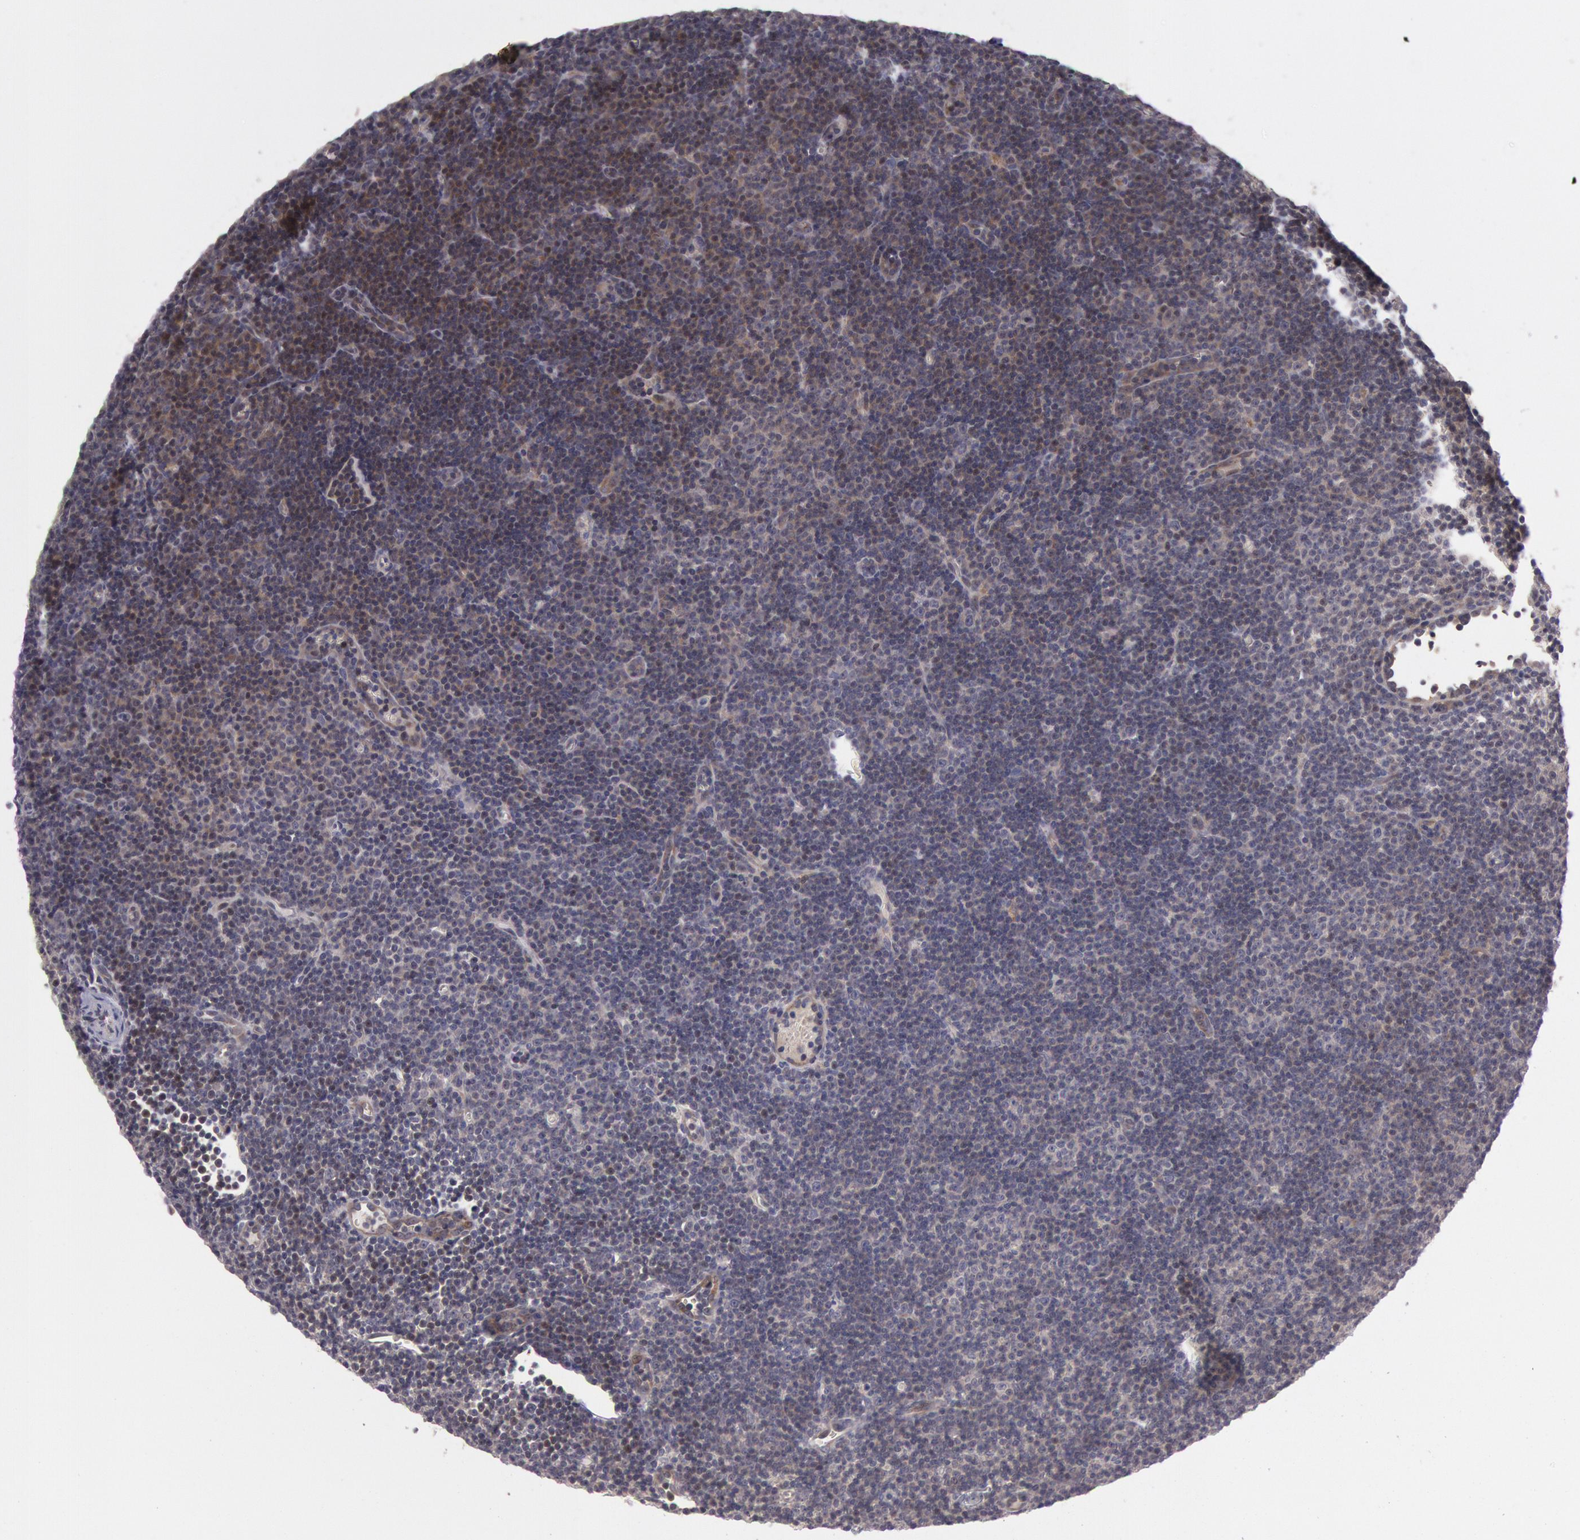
{"staining": {"intensity": "strong", "quantity": ">75%", "location": "cytoplasmic/membranous"}, "tissue": "lymphoma", "cell_type": "Tumor cells", "image_type": "cancer", "snomed": [{"axis": "morphology", "description": "Malignant lymphoma, non-Hodgkin's type, Low grade"}, {"axis": "topography", "description": "Lymph node"}], "caption": "Low-grade malignant lymphoma, non-Hodgkin's type stained with DAB IHC shows high levels of strong cytoplasmic/membranous positivity in approximately >75% of tumor cells.", "gene": "TRIB2", "patient": {"sex": "male", "age": 57}}